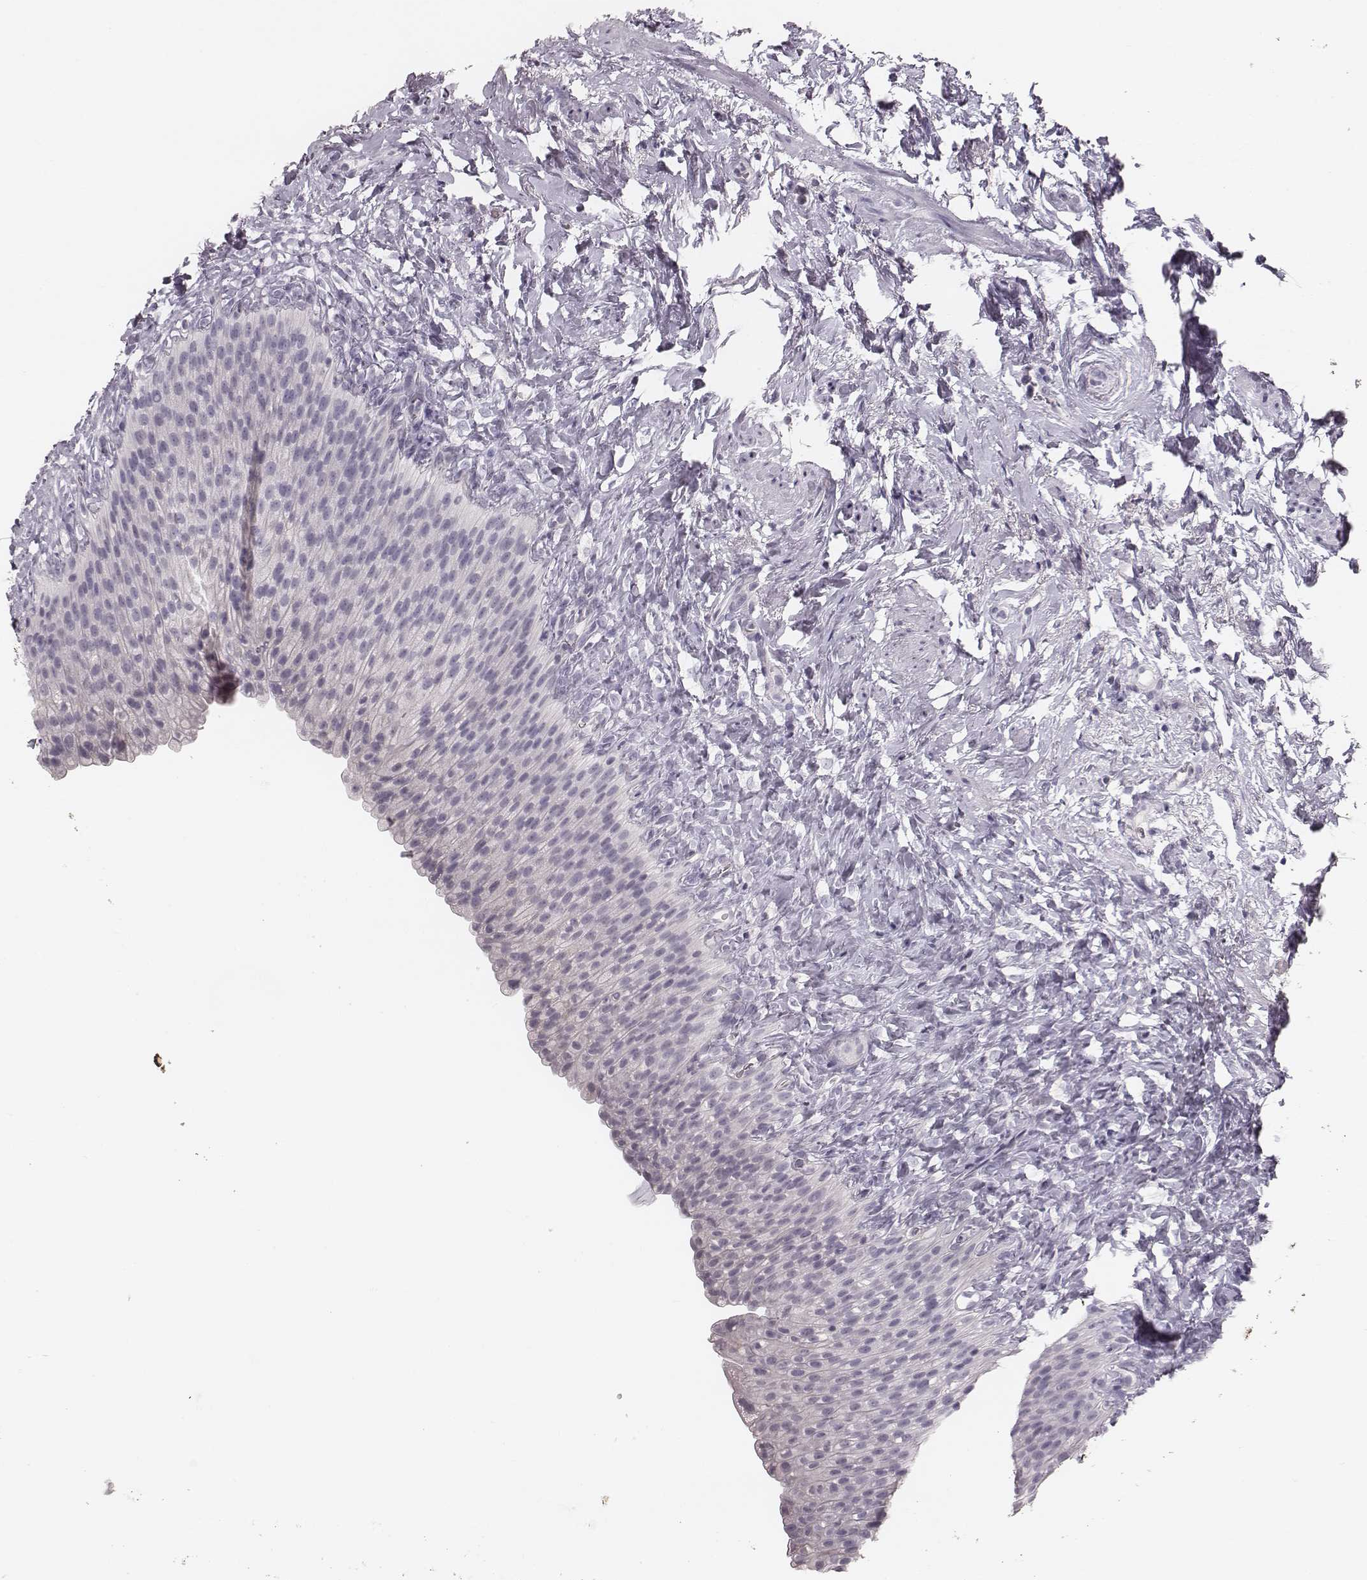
{"staining": {"intensity": "negative", "quantity": "none", "location": "none"}, "tissue": "urinary bladder", "cell_type": "Urothelial cells", "image_type": "normal", "snomed": [{"axis": "morphology", "description": "Normal tissue, NOS"}, {"axis": "topography", "description": "Urinary bladder"}], "caption": "High power microscopy micrograph of an IHC image of benign urinary bladder, revealing no significant staining in urothelial cells.", "gene": "SPA17", "patient": {"sex": "male", "age": 76}}